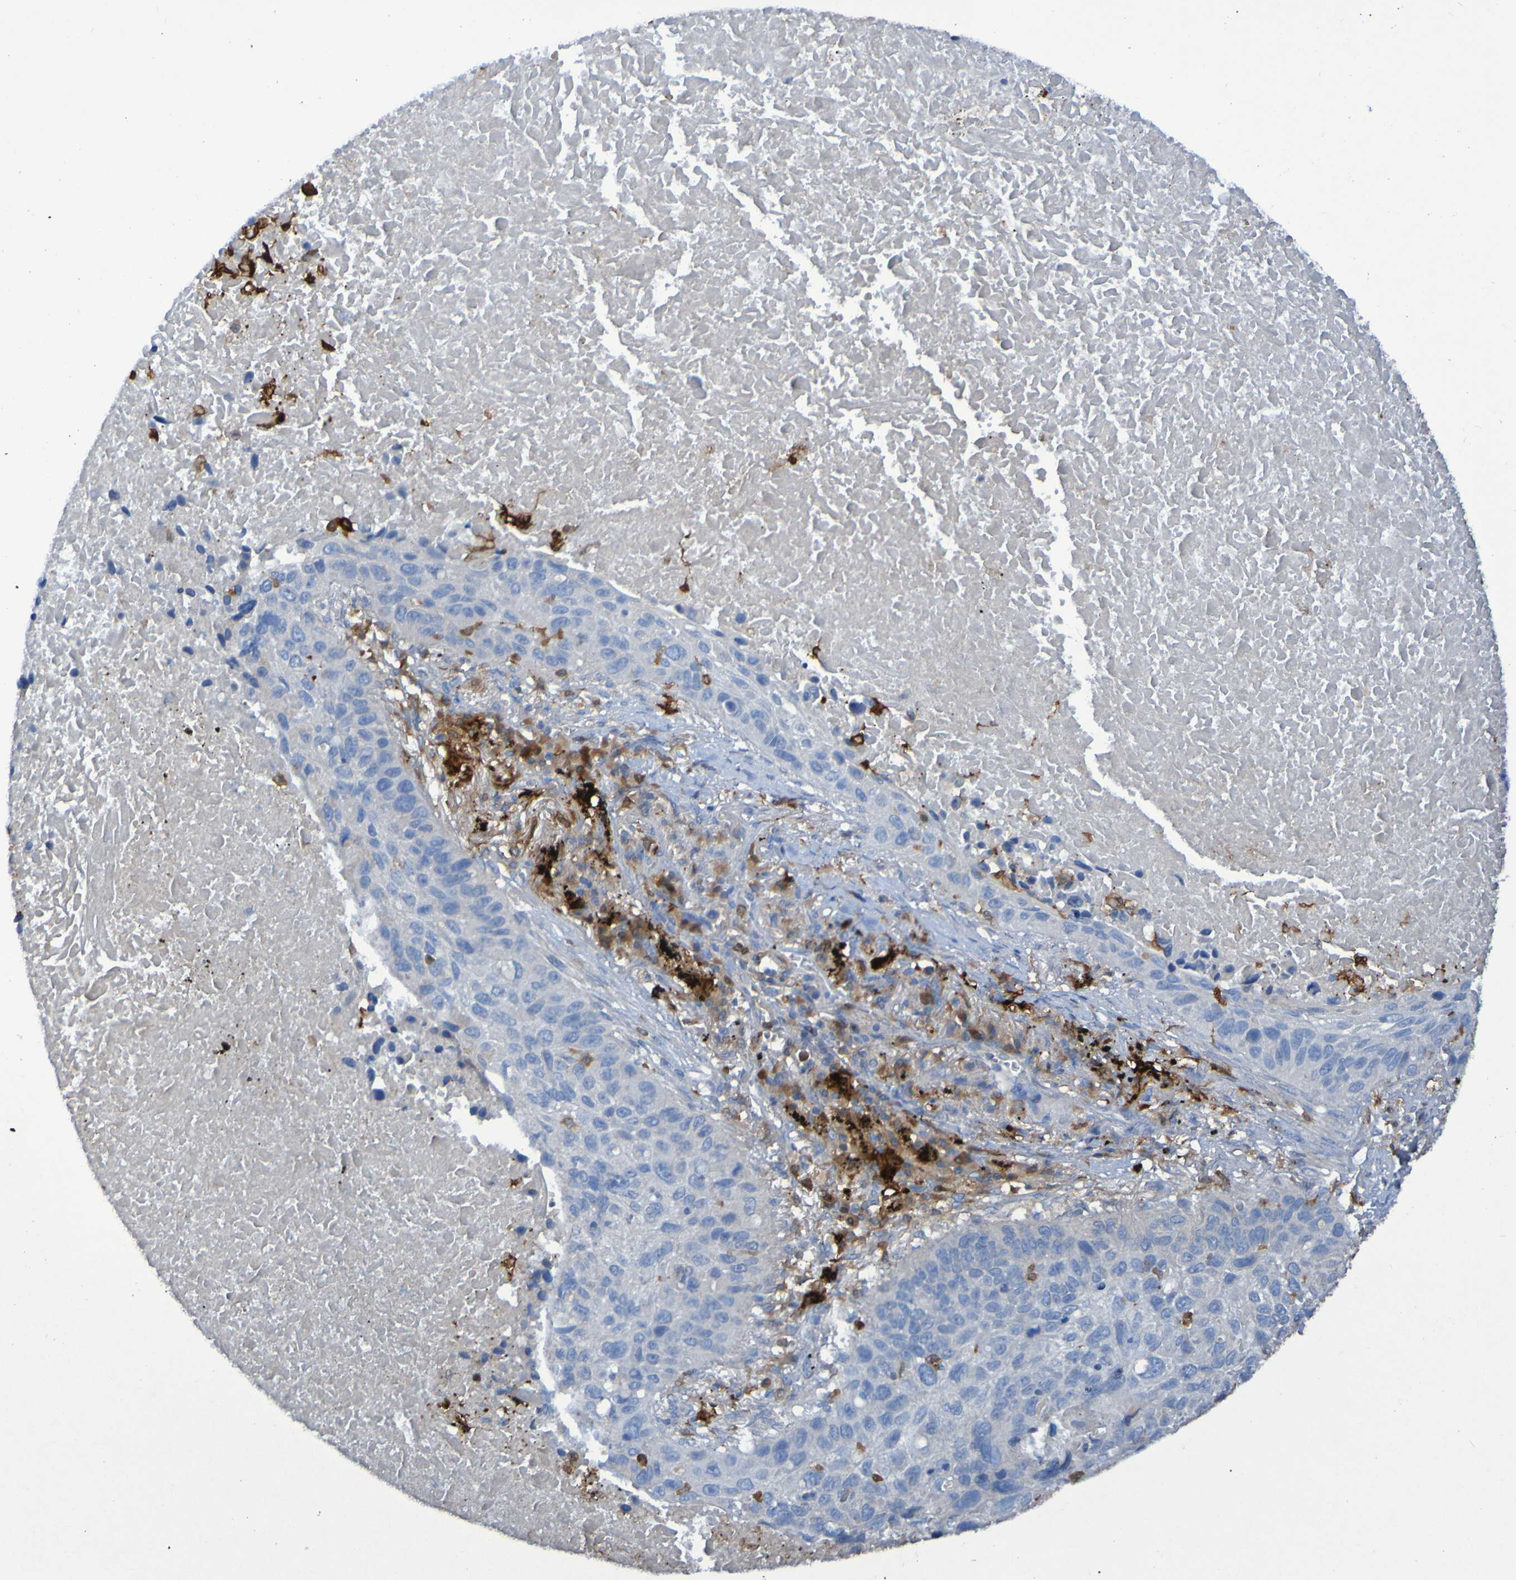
{"staining": {"intensity": "weak", "quantity": "<25%", "location": "cytoplasmic/membranous"}, "tissue": "lung cancer", "cell_type": "Tumor cells", "image_type": "cancer", "snomed": [{"axis": "morphology", "description": "Squamous cell carcinoma, NOS"}, {"axis": "topography", "description": "Lung"}], "caption": "A photomicrograph of squamous cell carcinoma (lung) stained for a protein demonstrates no brown staining in tumor cells.", "gene": "MPPE1", "patient": {"sex": "male", "age": 57}}